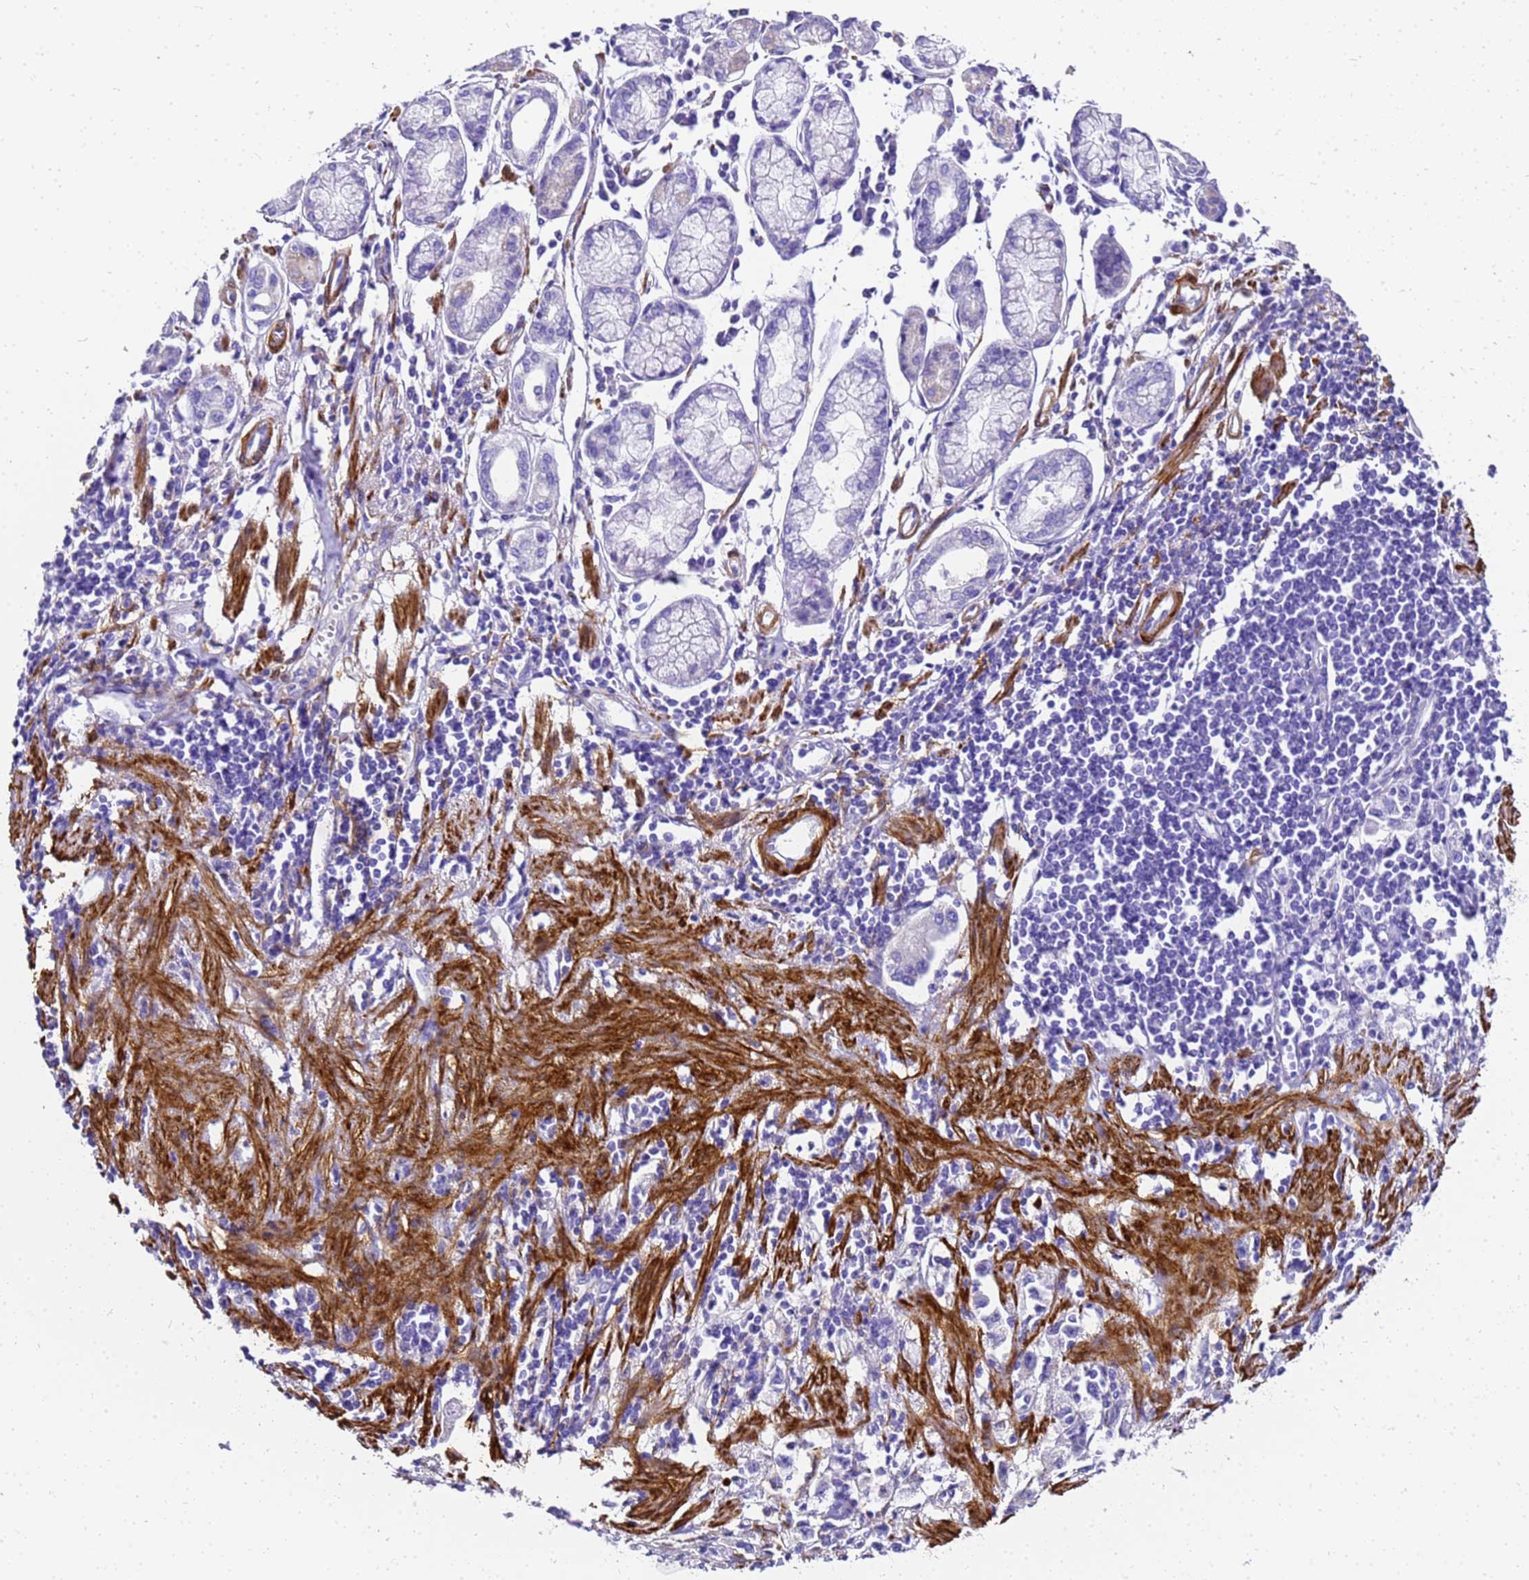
{"staining": {"intensity": "negative", "quantity": "none", "location": "none"}, "tissue": "stomach cancer", "cell_type": "Tumor cells", "image_type": "cancer", "snomed": [{"axis": "morphology", "description": "Adenocarcinoma, NOS"}, {"axis": "topography", "description": "Stomach"}], "caption": "The image shows no staining of tumor cells in adenocarcinoma (stomach). (DAB immunohistochemistry (IHC), high magnification).", "gene": "HSPB6", "patient": {"sex": "female", "age": 59}}